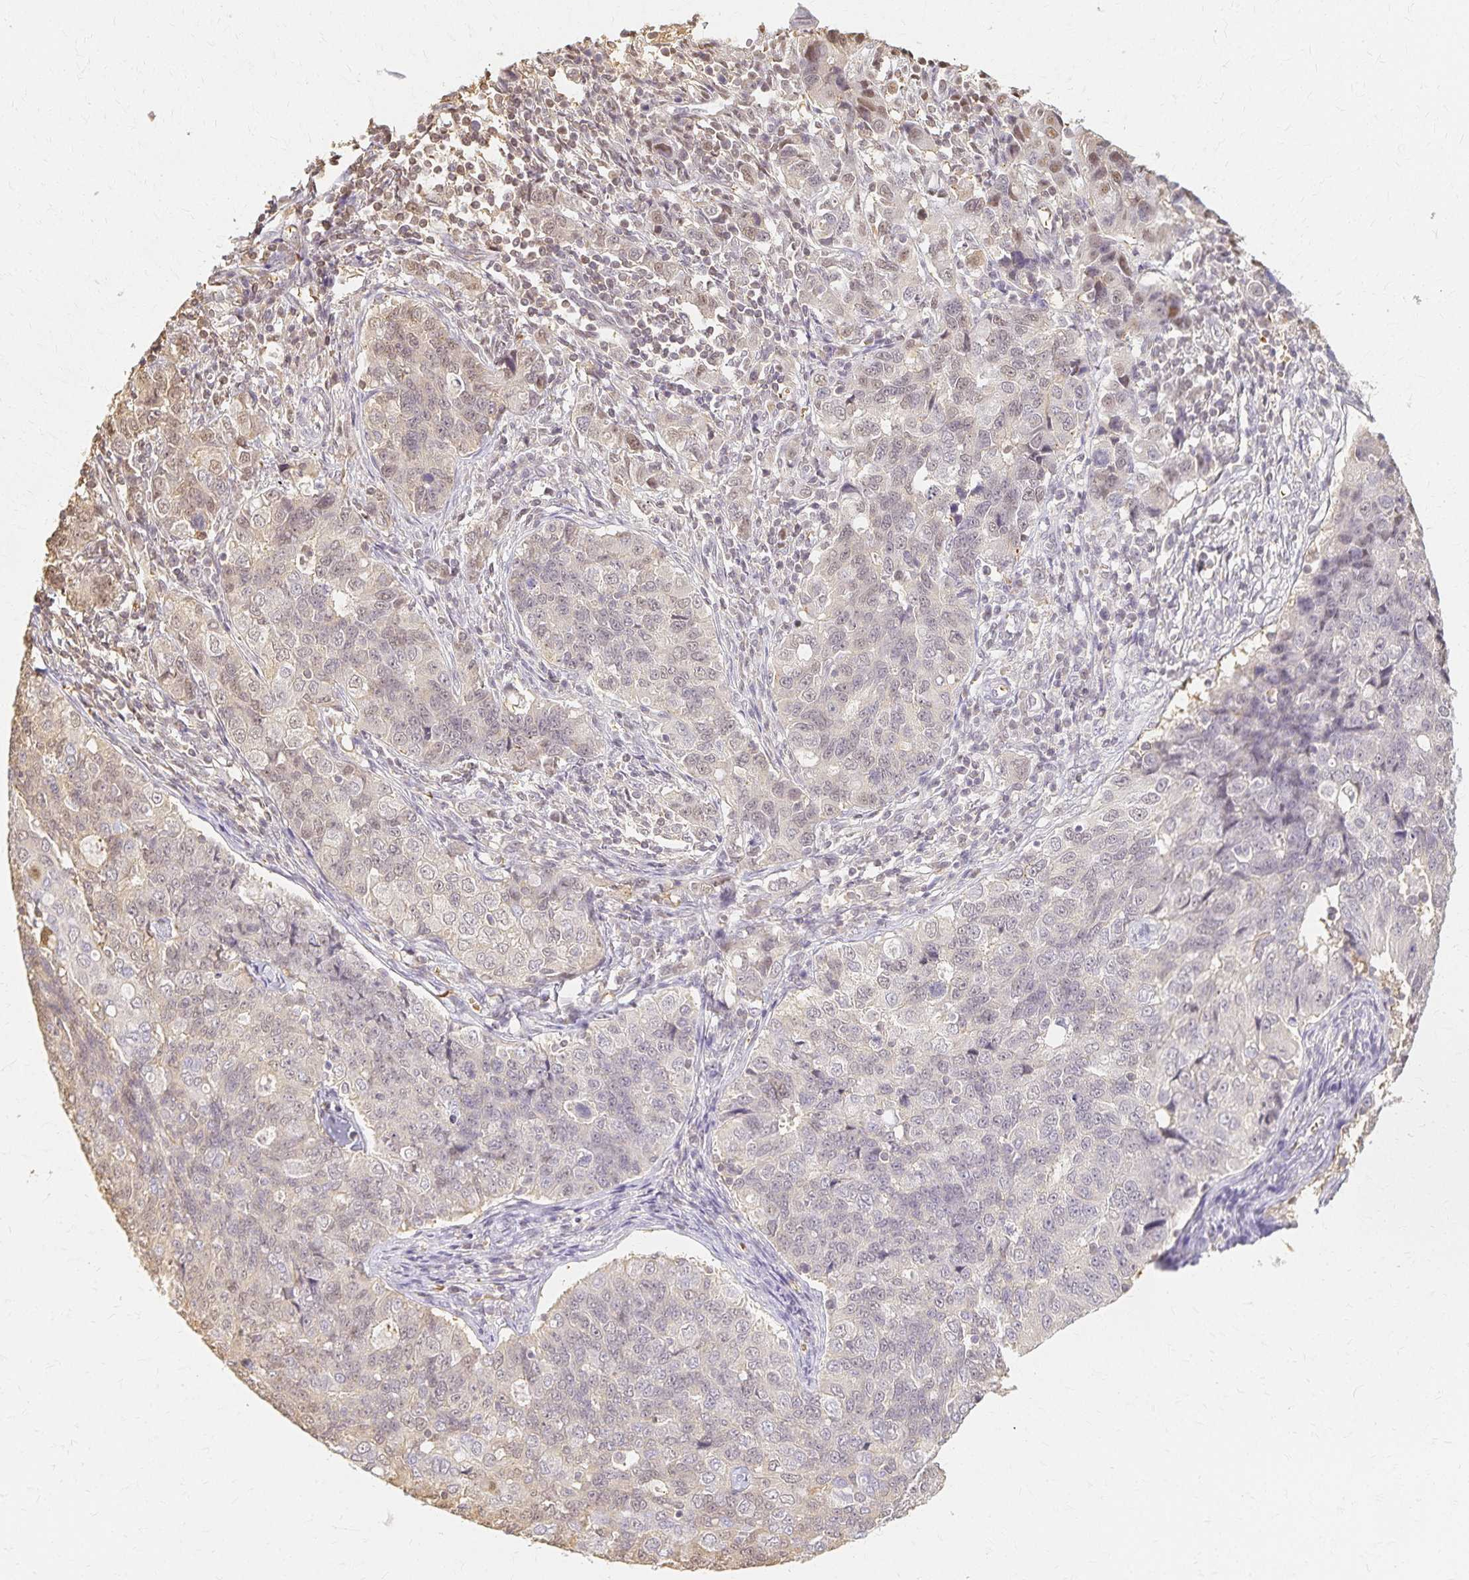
{"staining": {"intensity": "weak", "quantity": "<25%", "location": "cytoplasmic/membranous,nuclear"}, "tissue": "endometrial cancer", "cell_type": "Tumor cells", "image_type": "cancer", "snomed": [{"axis": "morphology", "description": "Adenocarcinoma, NOS"}, {"axis": "topography", "description": "Endometrium"}], "caption": "DAB (3,3'-diaminobenzidine) immunohistochemical staining of human endometrial adenocarcinoma shows no significant positivity in tumor cells.", "gene": "AZGP1", "patient": {"sex": "female", "age": 43}}